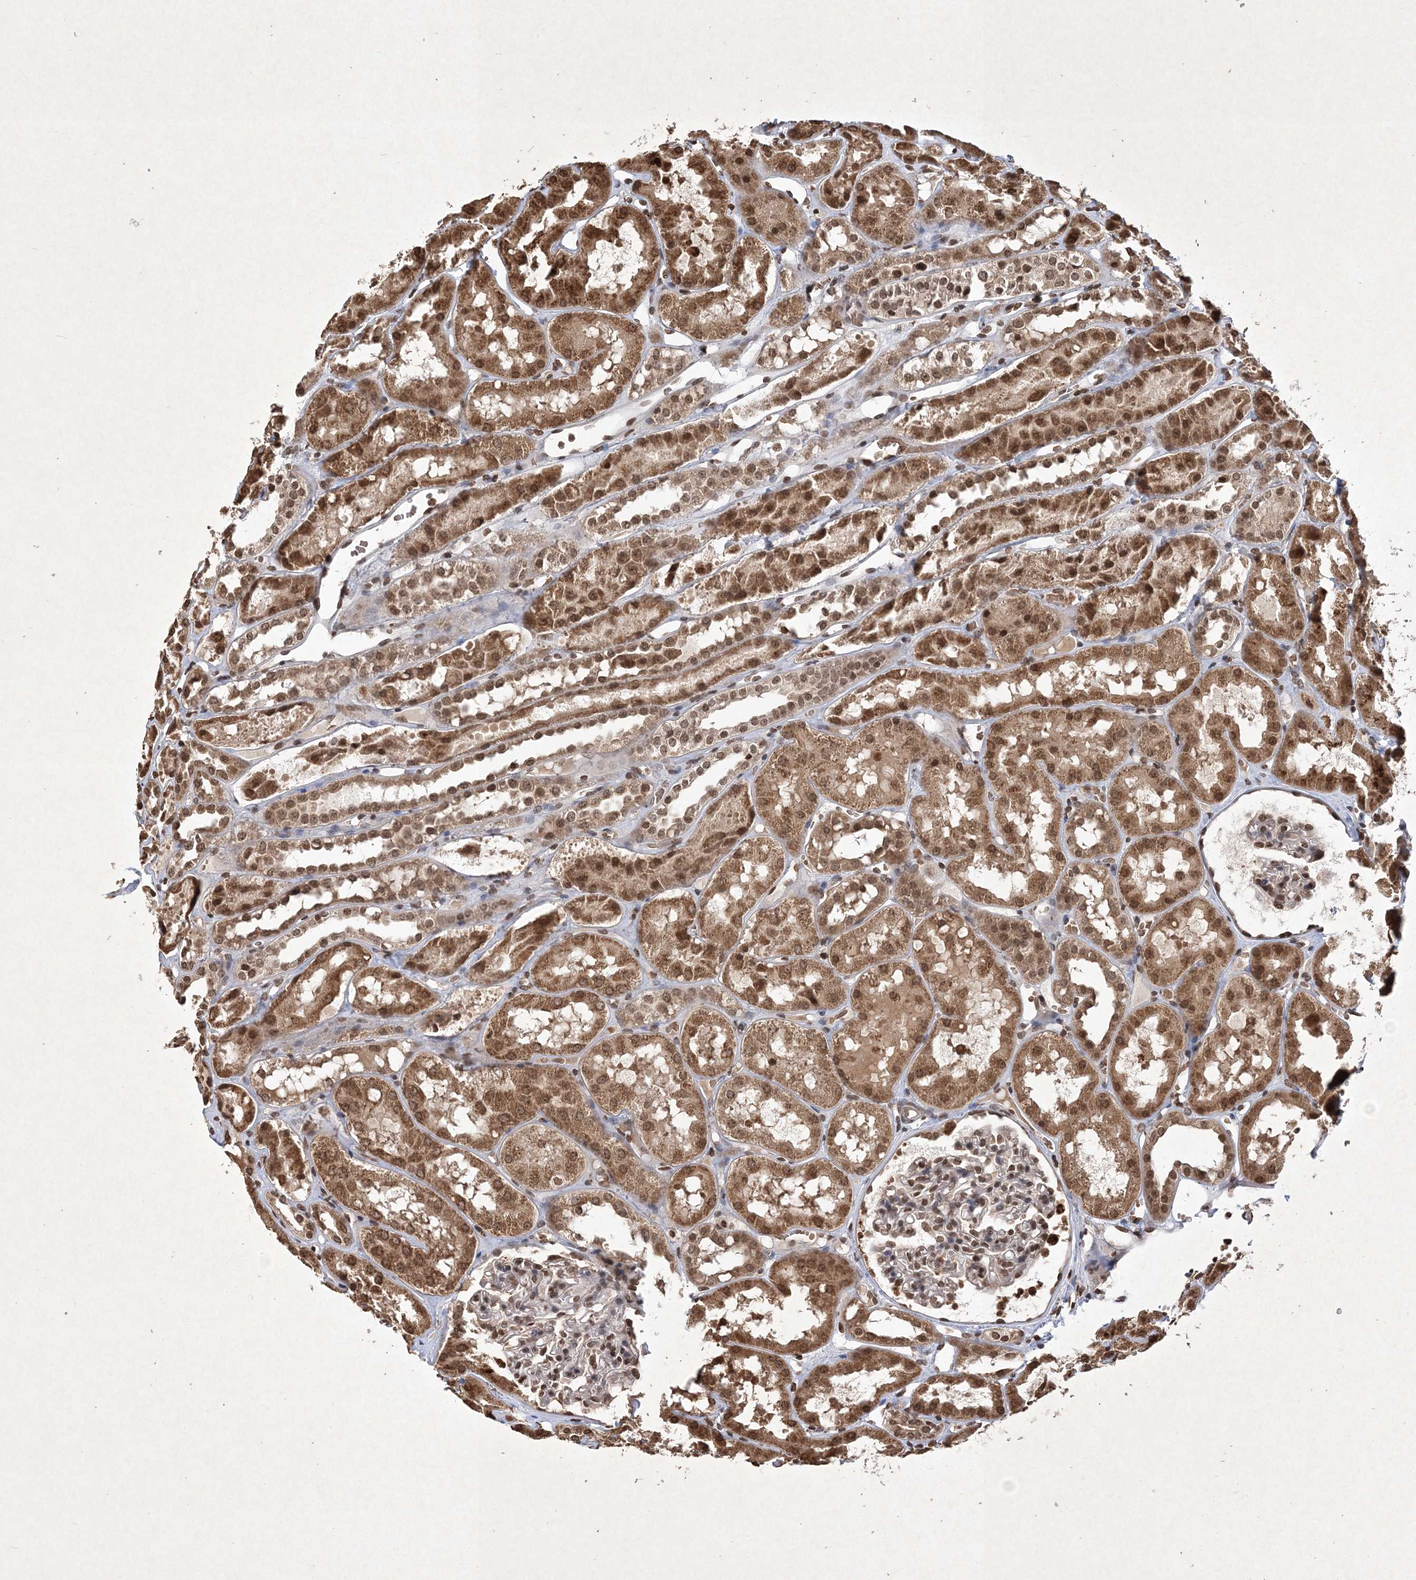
{"staining": {"intensity": "moderate", "quantity": "25%-75%", "location": "nuclear"}, "tissue": "kidney", "cell_type": "Cells in glomeruli", "image_type": "normal", "snomed": [{"axis": "morphology", "description": "Normal tissue, NOS"}, {"axis": "topography", "description": "Kidney"}], "caption": "Immunohistochemistry (IHC) staining of unremarkable kidney, which demonstrates medium levels of moderate nuclear expression in approximately 25%-75% of cells in glomeruli indicating moderate nuclear protein staining. The staining was performed using DAB (3,3'-diaminobenzidine) (brown) for protein detection and nuclei were counterstained in hematoxylin (blue).", "gene": "NEDD9", "patient": {"sex": "male", "age": 16}}